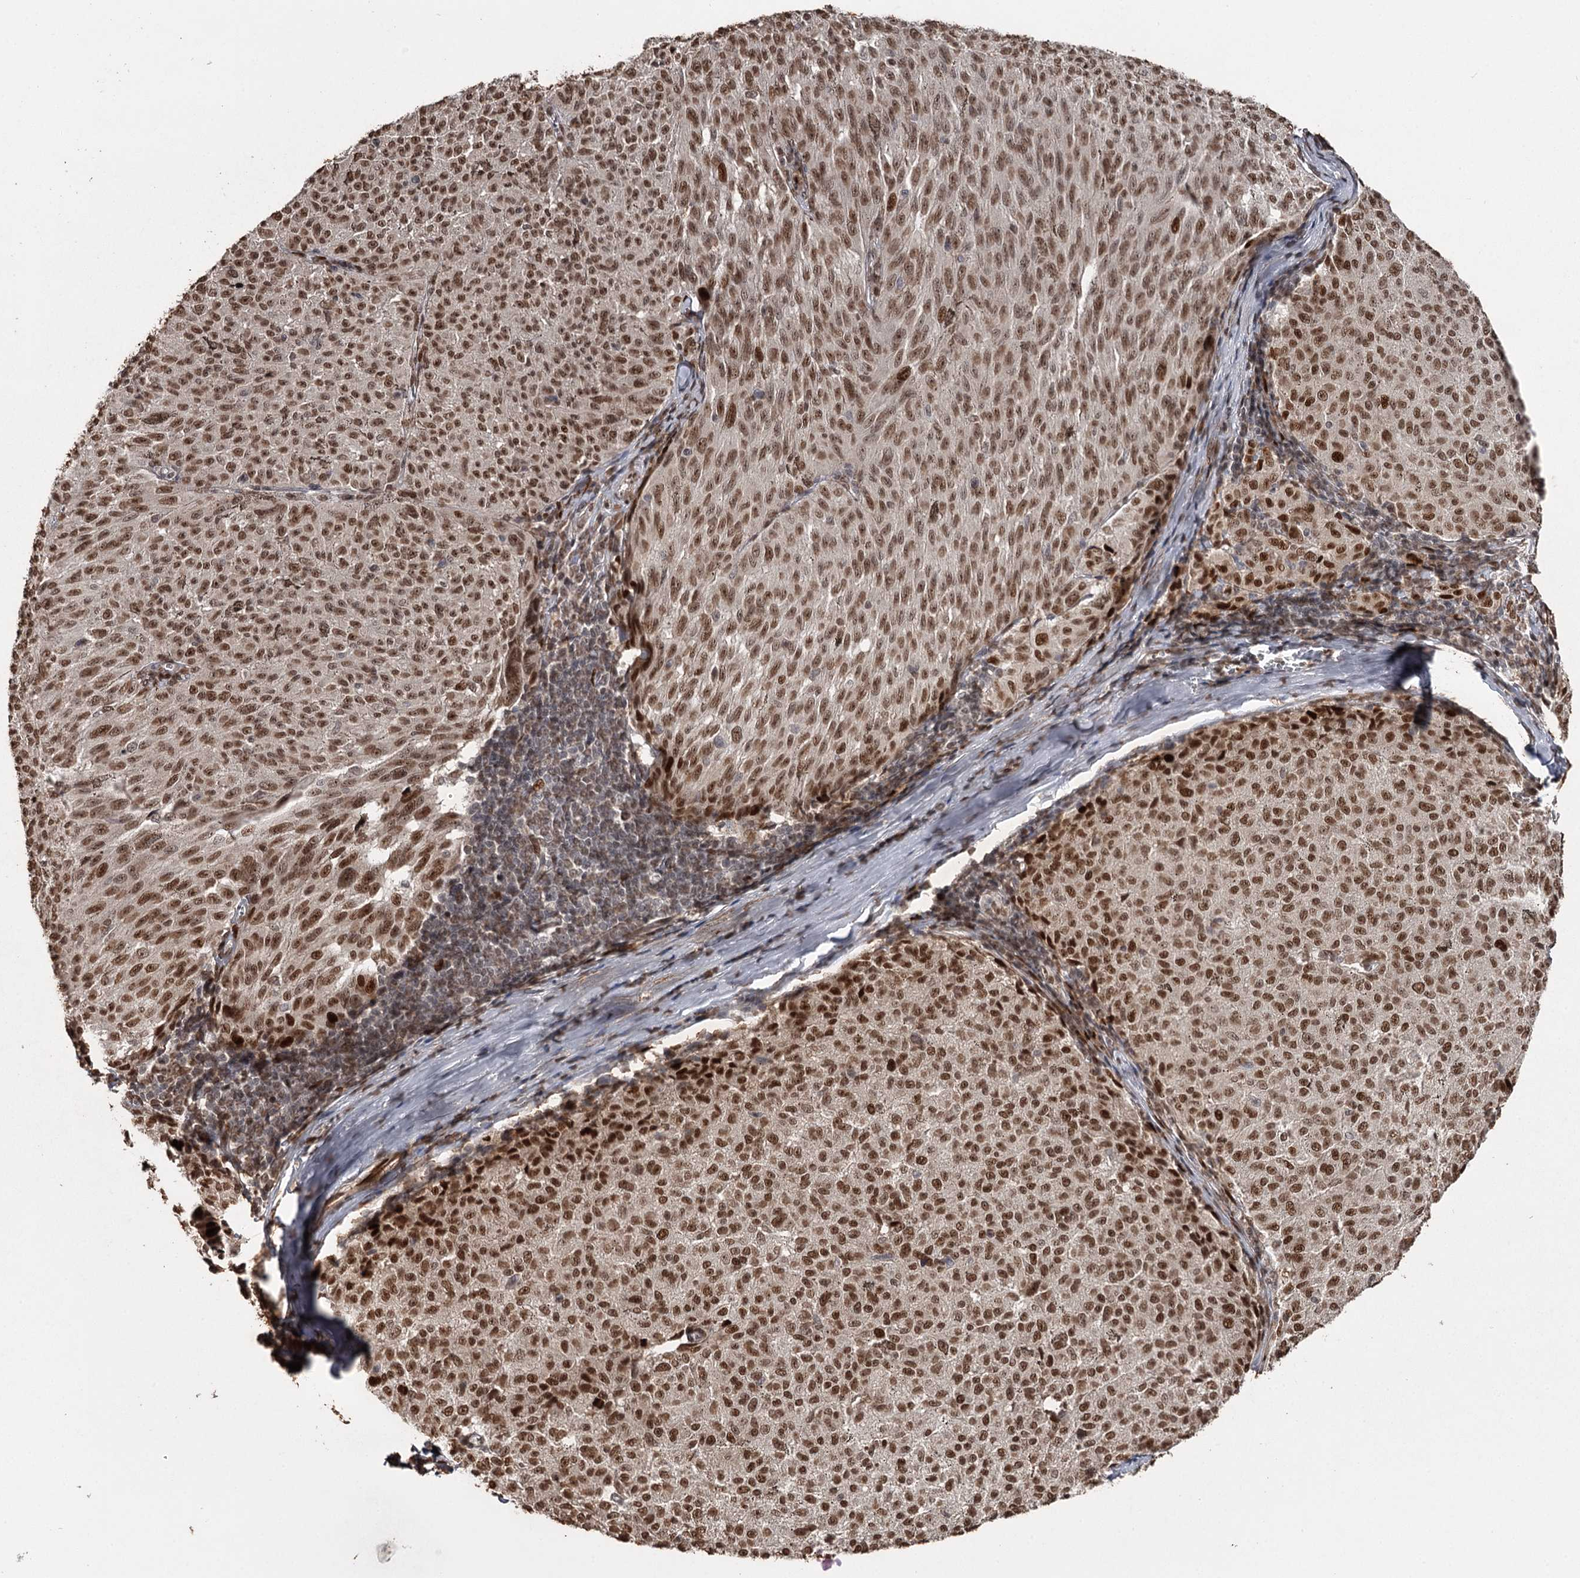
{"staining": {"intensity": "strong", "quantity": ">75%", "location": "nuclear"}, "tissue": "melanoma", "cell_type": "Tumor cells", "image_type": "cancer", "snomed": [{"axis": "morphology", "description": "Malignant melanoma, NOS"}, {"axis": "topography", "description": "Skin"}], "caption": "This is an image of IHC staining of melanoma, which shows strong expression in the nuclear of tumor cells.", "gene": "THYN1", "patient": {"sex": "female", "age": 72}}